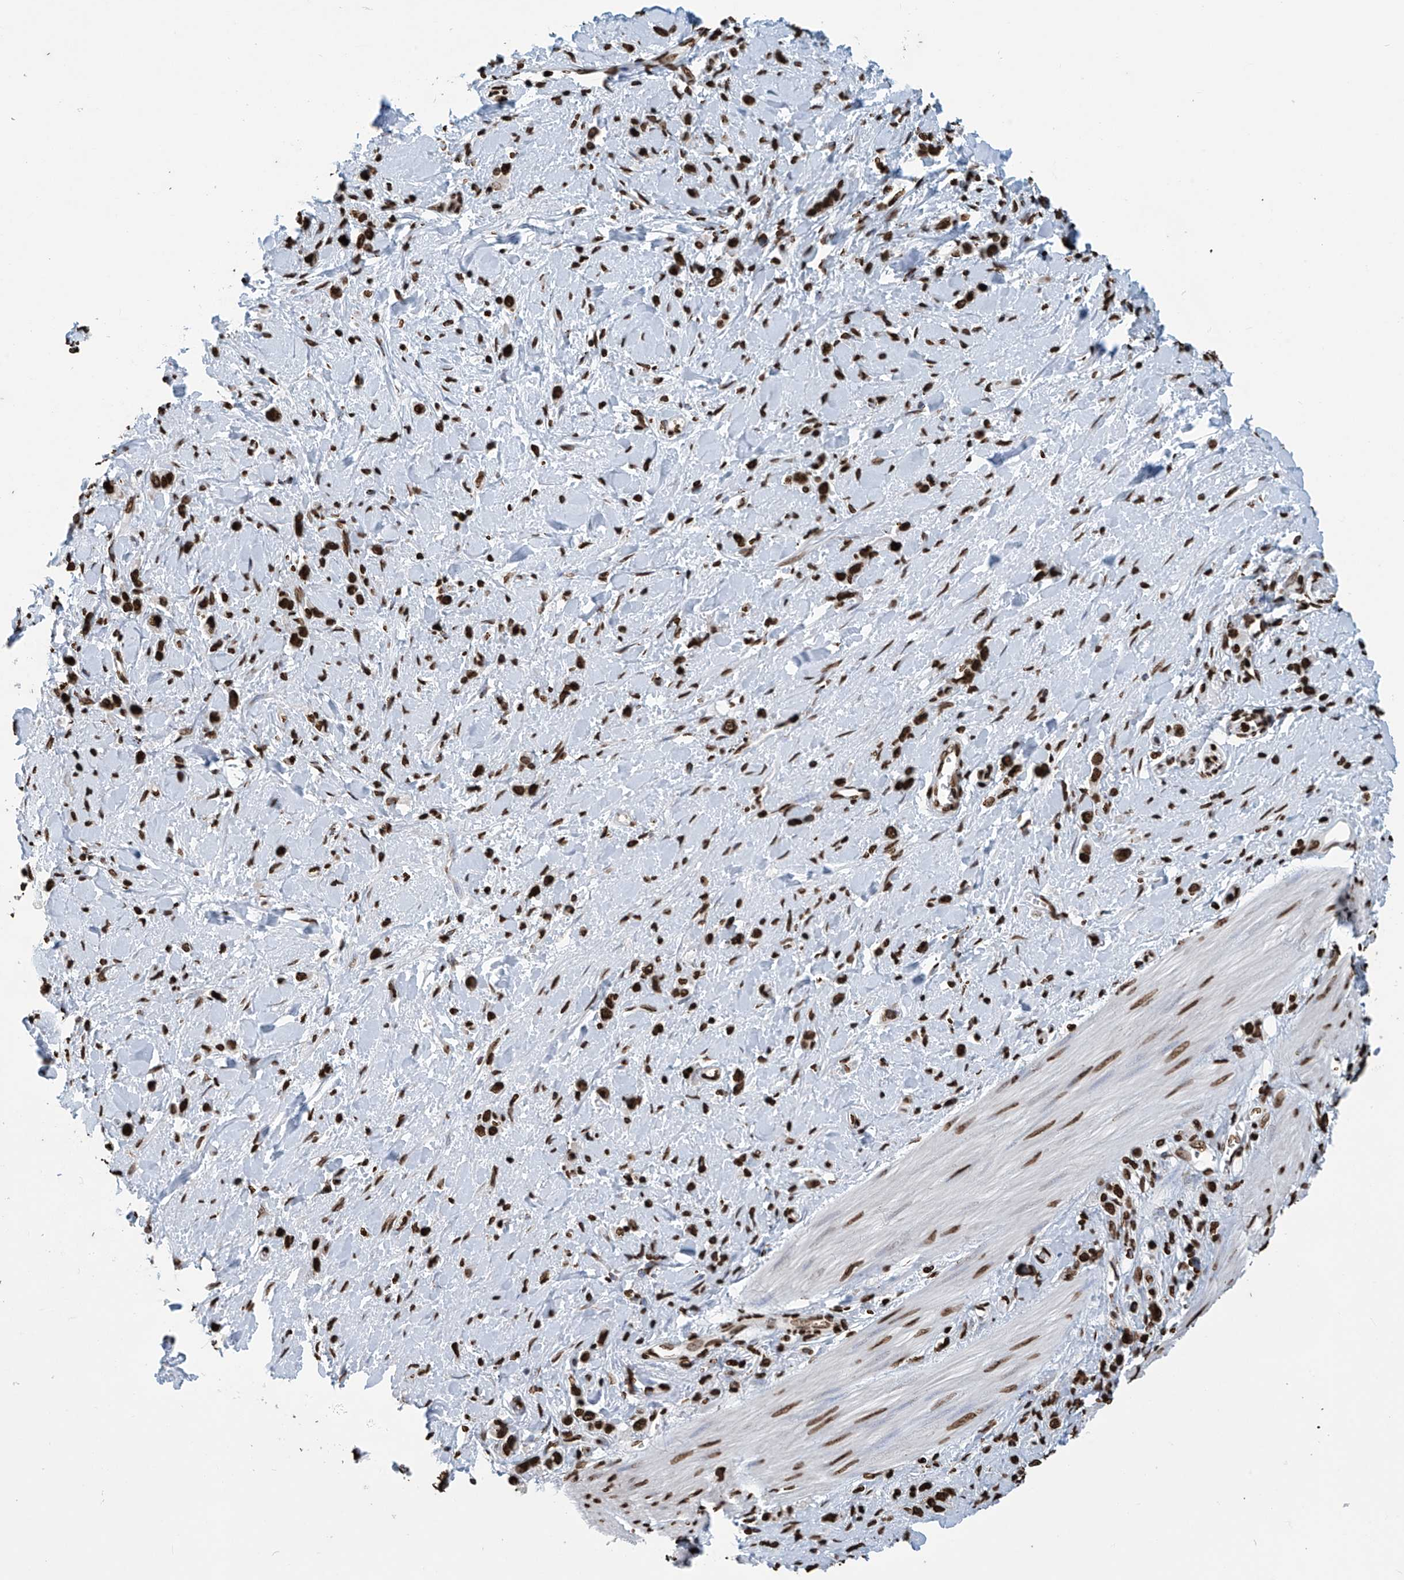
{"staining": {"intensity": "strong", "quantity": ">75%", "location": "nuclear"}, "tissue": "stomach cancer", "cell_type": "Tumor cells", "image_type": "cancer", "snomed": [{"axis": "morphology", "description": "Normal tissue, NOS"}, {"axis": "morphology", "description": "Adenocarcinoma, NOS"}, {"axis": "topography", "description": "Stomach, upper"}, {"axis": "topography", "description": "Stomach"}], "caption": "This is an image of immunohistochemistry staining of stomach cancer, which shows strong expression in the nuclear of tumor cells.", "gene": "DPPA2", "patient": {"sex": "female", "age": 65}}